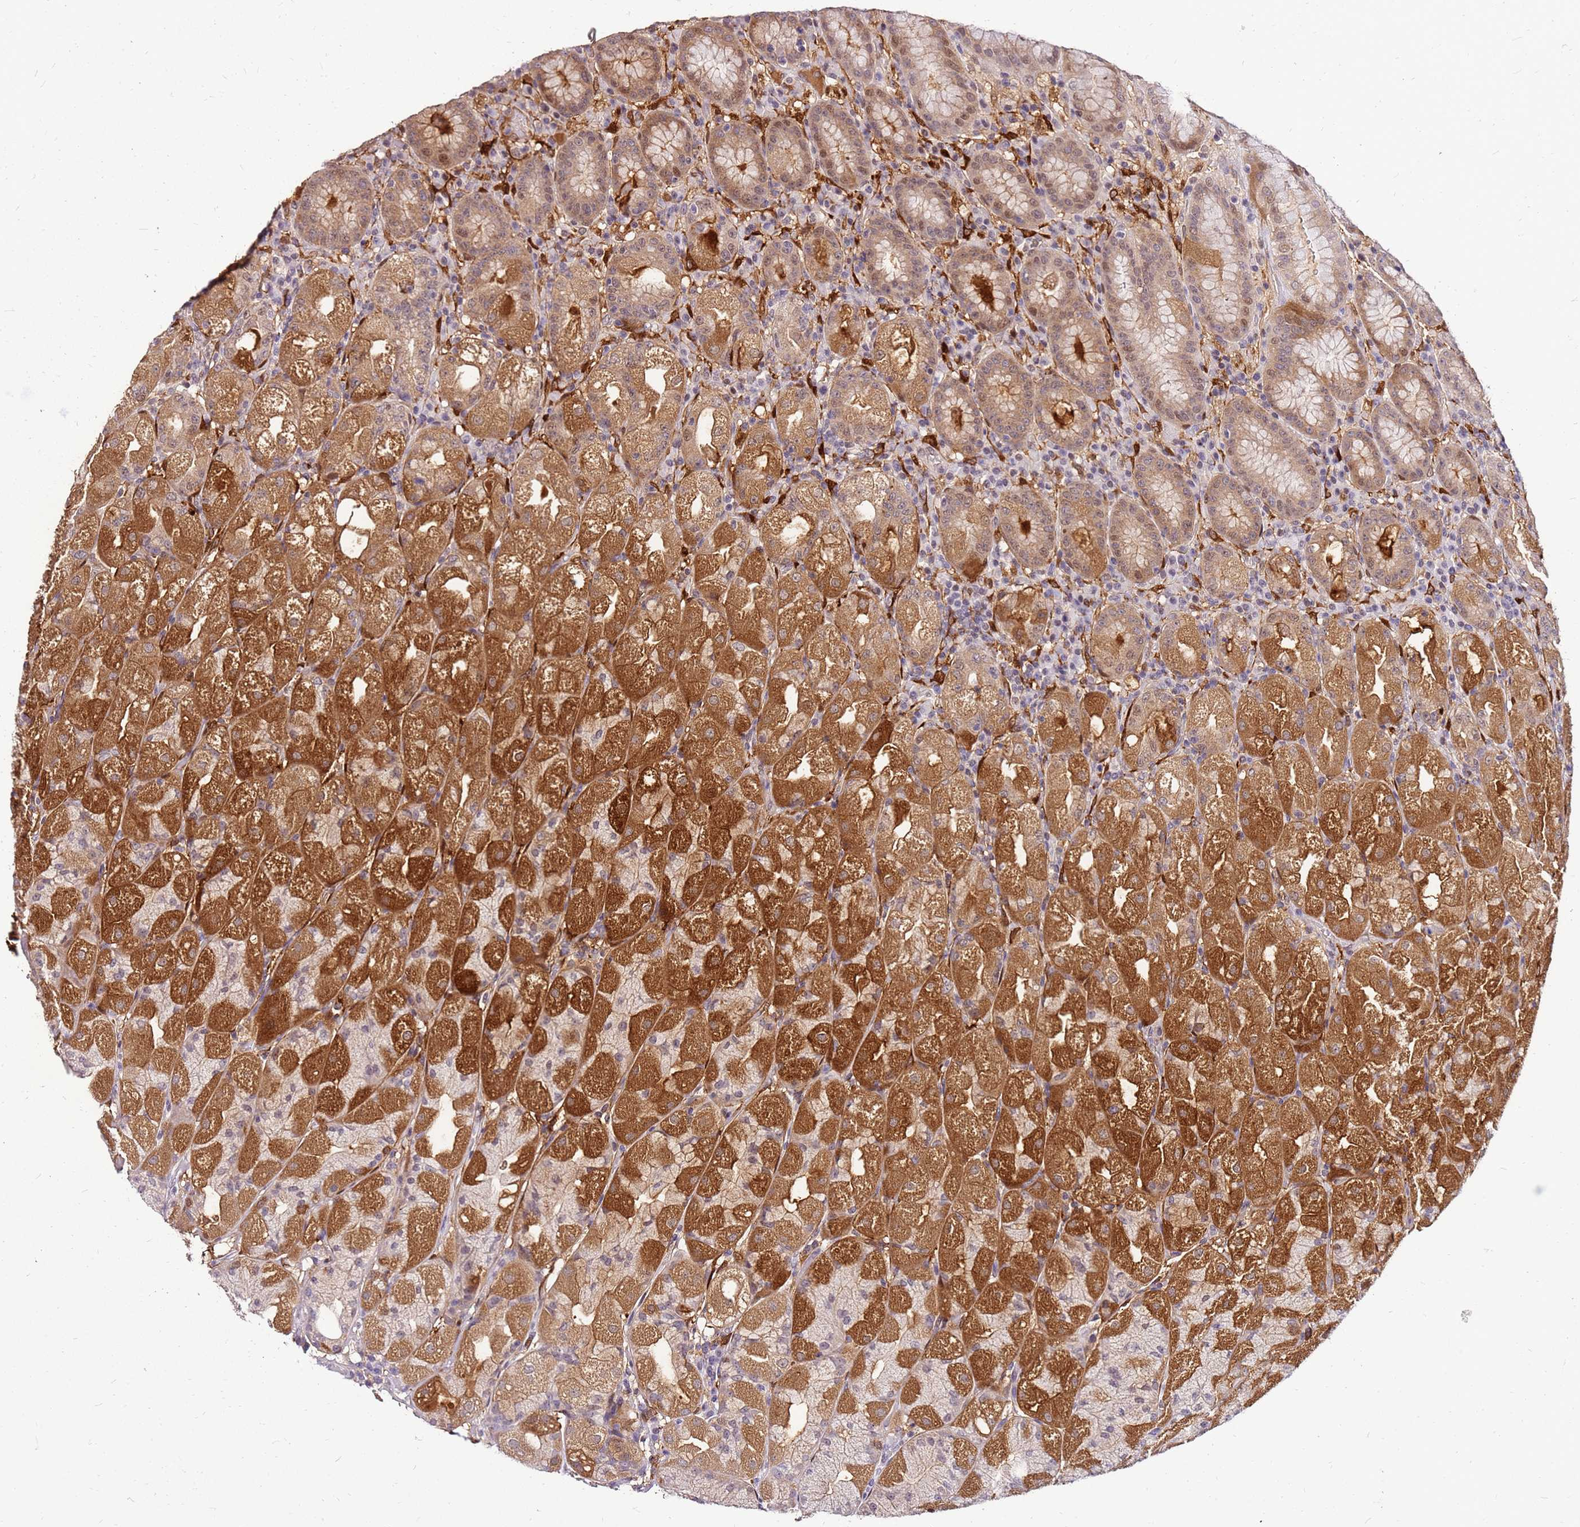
{"staining": {"intensity": "strong", "quantity": ">75%", "location": "cytoplasmic/membranous,nuclear"}, "tissue": "stomach", "cell_type": "Glandular cells", "image_type": "normal", "snomed": [{"axis": "morphology", "description": "Normal tissue, NOS"}, {"axis": "topography", "description": "Stomach, upper"}], "caption": "About >75% of glandular cells in benign stomach demonstrate strong cytoplasmic/membranous,nuclear protein staining as visualized by brown immunohistochemical staining.", "gene": "ALDH1A3", "patient": {"sex": "male", "age": 52}}